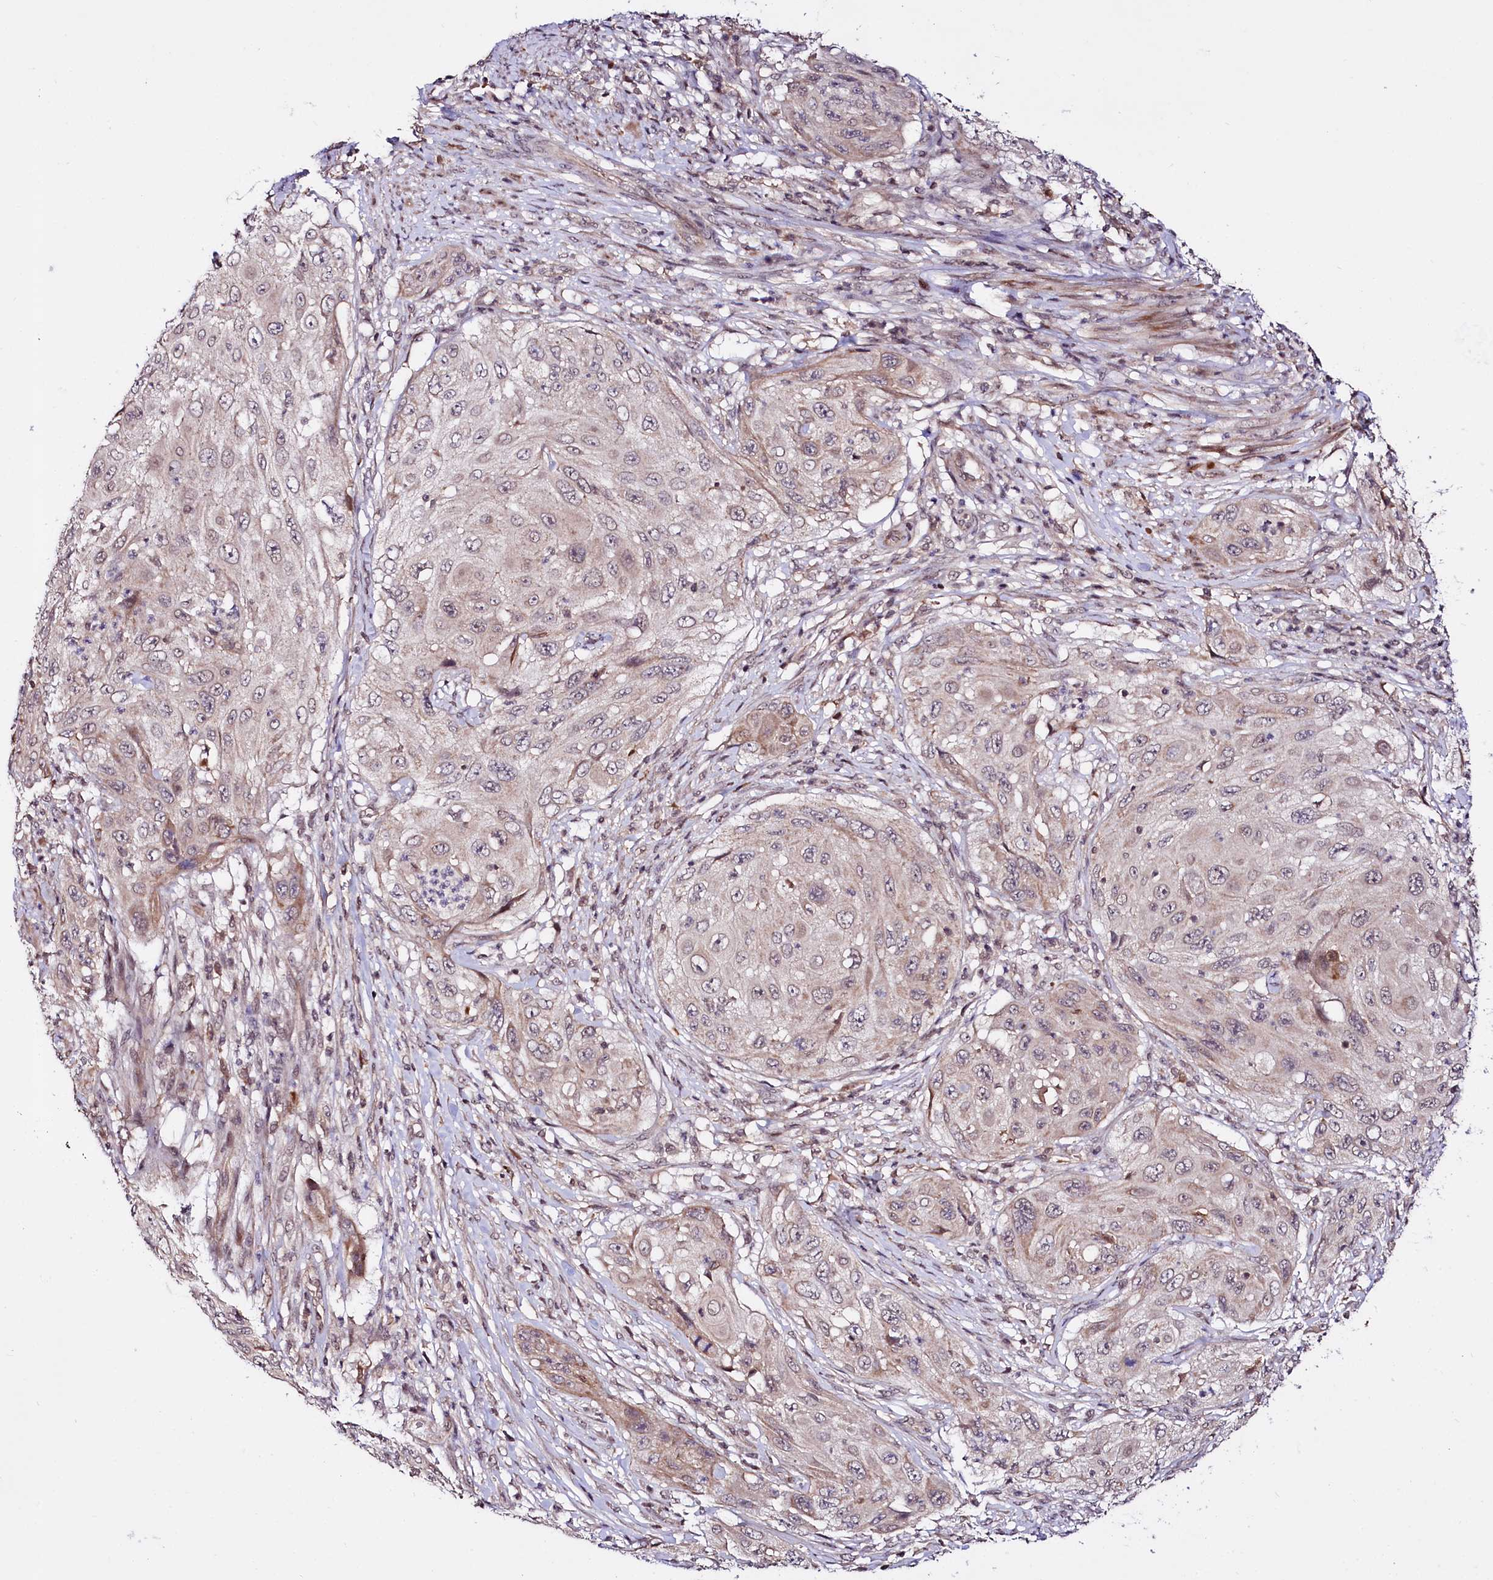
{"staining": {"intensity": "weak", "quantity": "<25%", "location": "cytoplasmic/membranous"}, "tissue": "cervical cancer", "cell_type": "Tumor cells", "image_type": "cancer", "snomed": [{"axis": "morphology", "description": "Squamous cell carcinoma, NOS"}, {"axis": "topography", "description": "Cervix"}], "caption": "Cervical squamous cell carcinoma was stained to show a protein in brown. There is no significant staining in tumor cells.", "gene": "TAFAZZIN", "patient": {"sex": "female", "age": 42}}